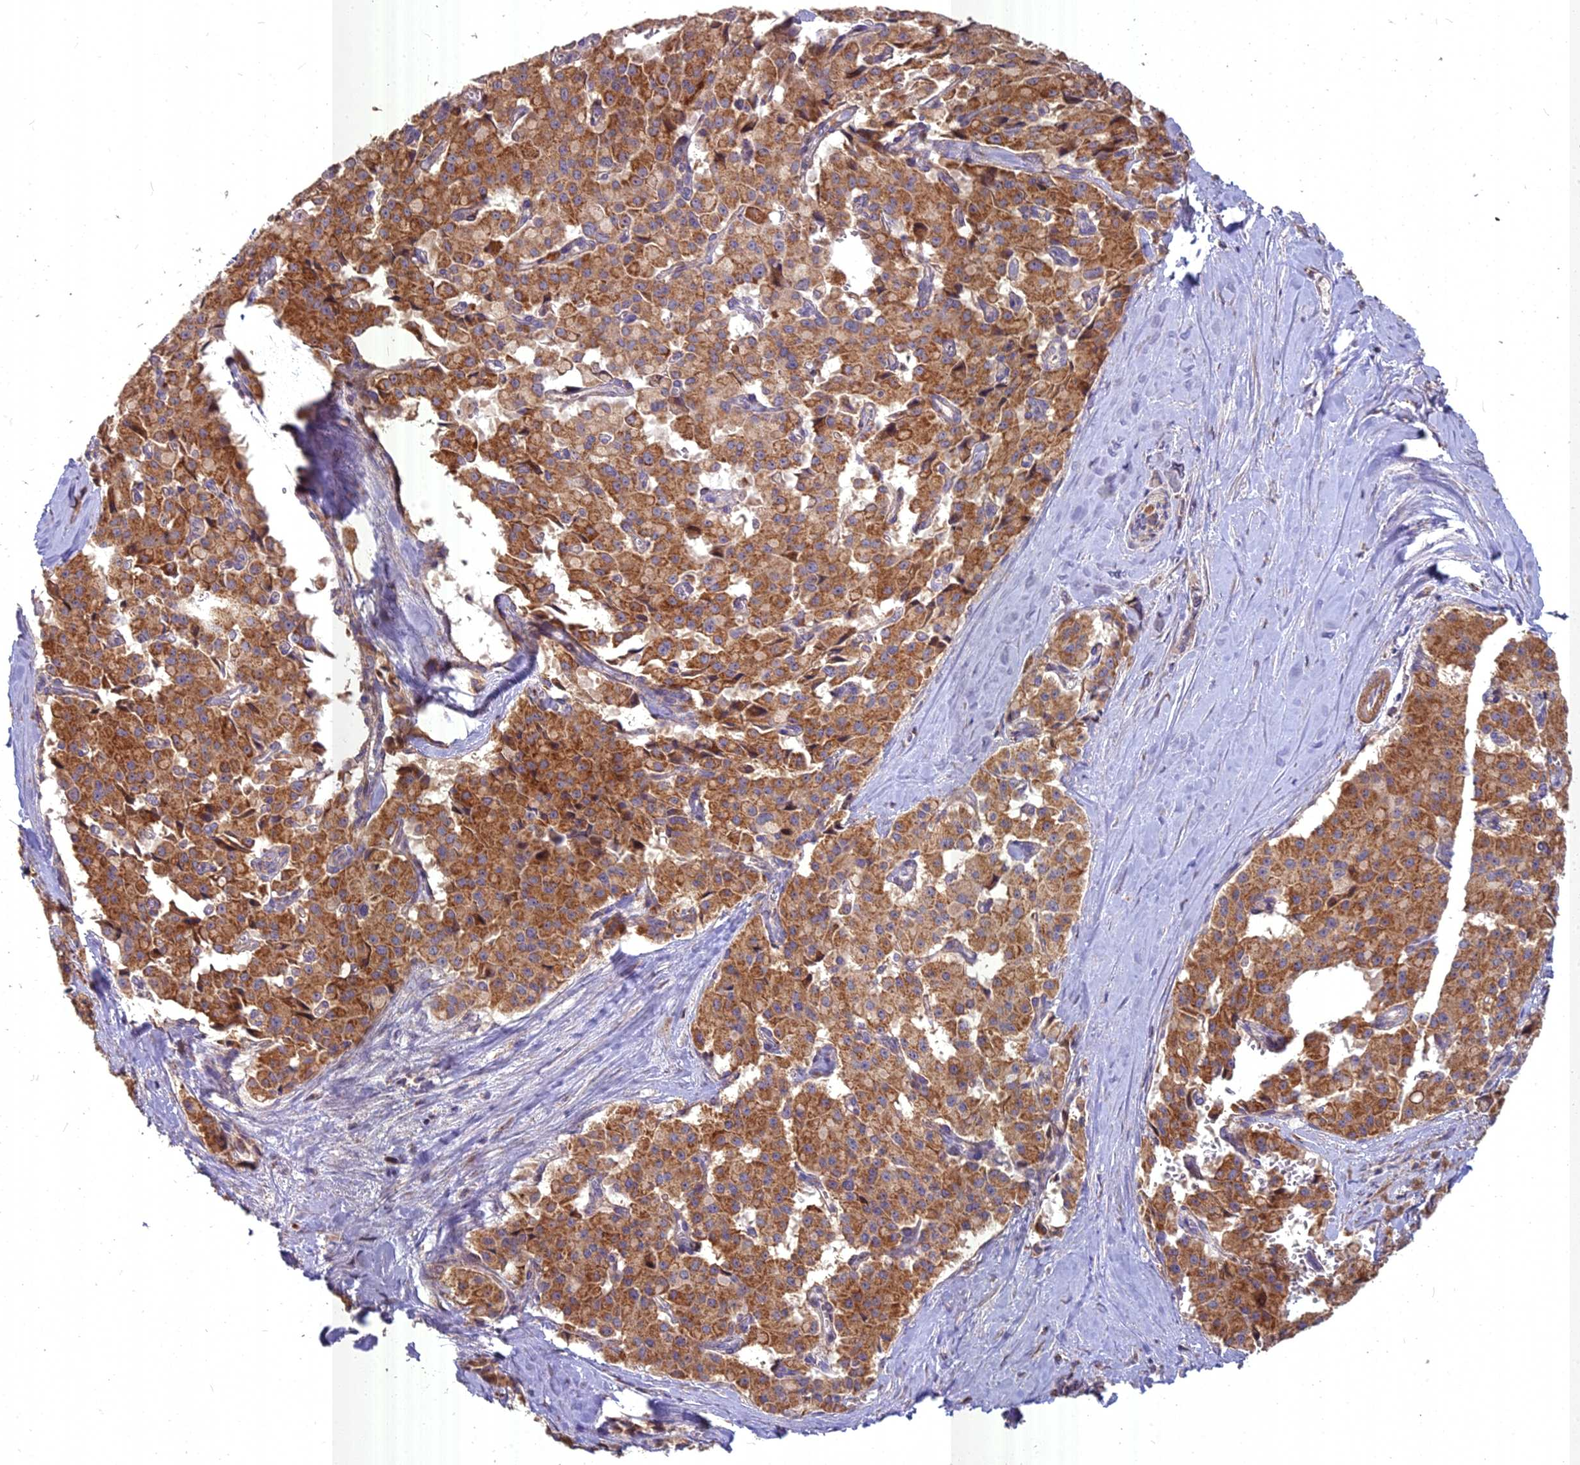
{"staining": {"intensity": "moderate", "quantity": ">75%", "location": "cytoplasmic/membranous"}, "tissue": "pancreatic cancer", "cell_type": "Tumor cells", "image_type": "cancer", "snomed": [{"axis": "morphology", "description": "Adenocarcinoma, NOS"}, {"axis": "topography", "description": "Pancreas"}], "caption": "This is an image of immunohistochemistry staining of pancreatic adenocarcinoma, which shows moderate positivity in the cytoplasmic/membranous of tumor cells.", "gene": "COX11", "patient": {"sex": "male", "age": 65}}